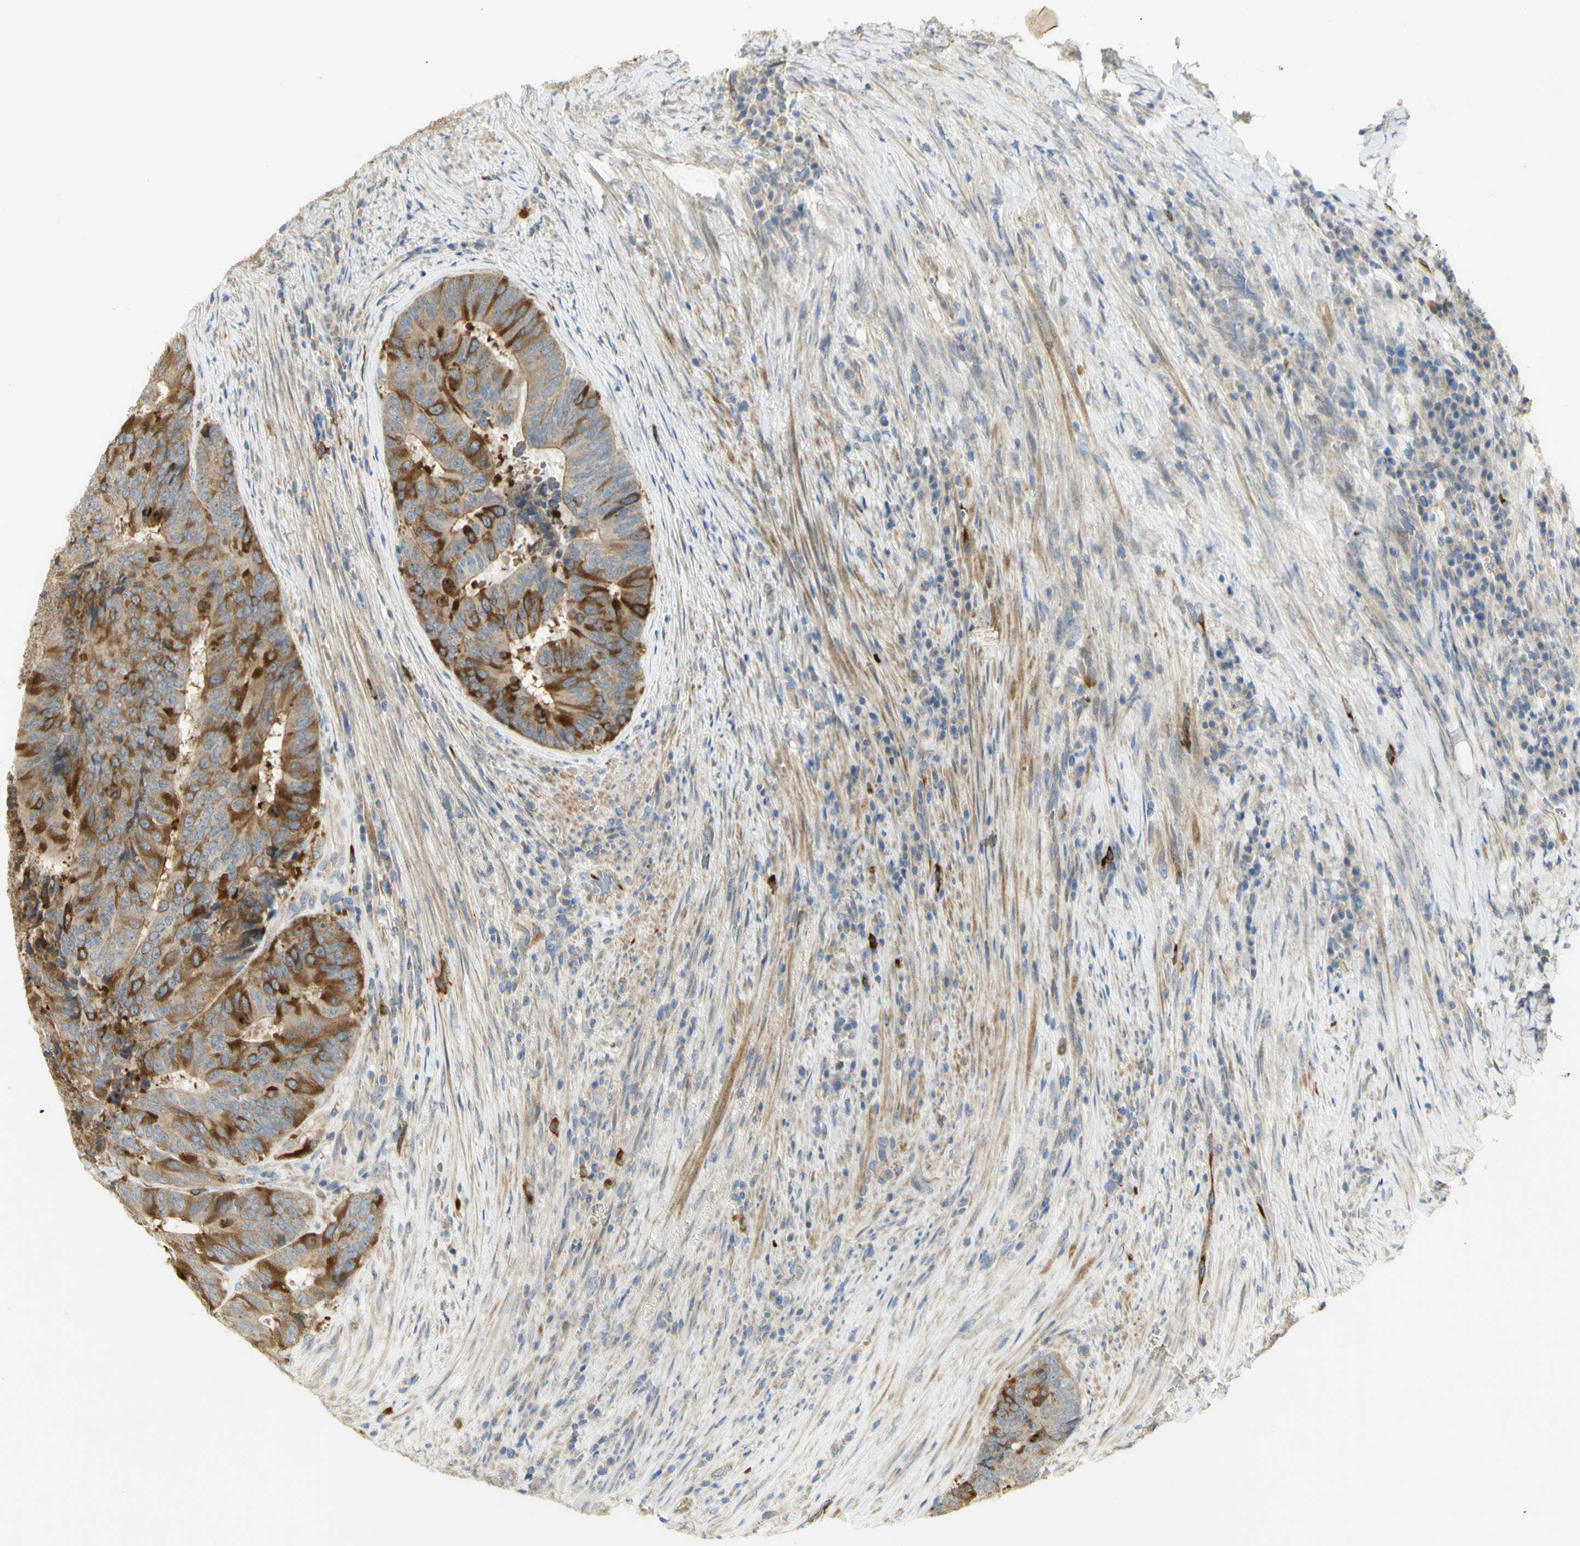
{"staining": {"intensity": "strong", "quantity": ">75%", "location": "cytoplasmic/membranous"}, "tissue": "colorectal cancer", "cell_type": "Tumor cells", "image_type": "cancer", "snomed": [{"axis": "morphology", "description": "Adenocarcinoma, NOS"}, {"axis": "topography", "description": "Rectum"}], "caption": "Immunohistochemical staining of human colorectal cancer exhibits strong cytoplasmic/membranous protein staining in about >75% of tumor cells. (Stains: DAB (3,3'-diaminobenzidine) in brown, nuclei in blue, Microscopy: brightfield microscopy at high magnification).", "gene": "KIF11", "patient": {"sex": "male", "age": 72}}